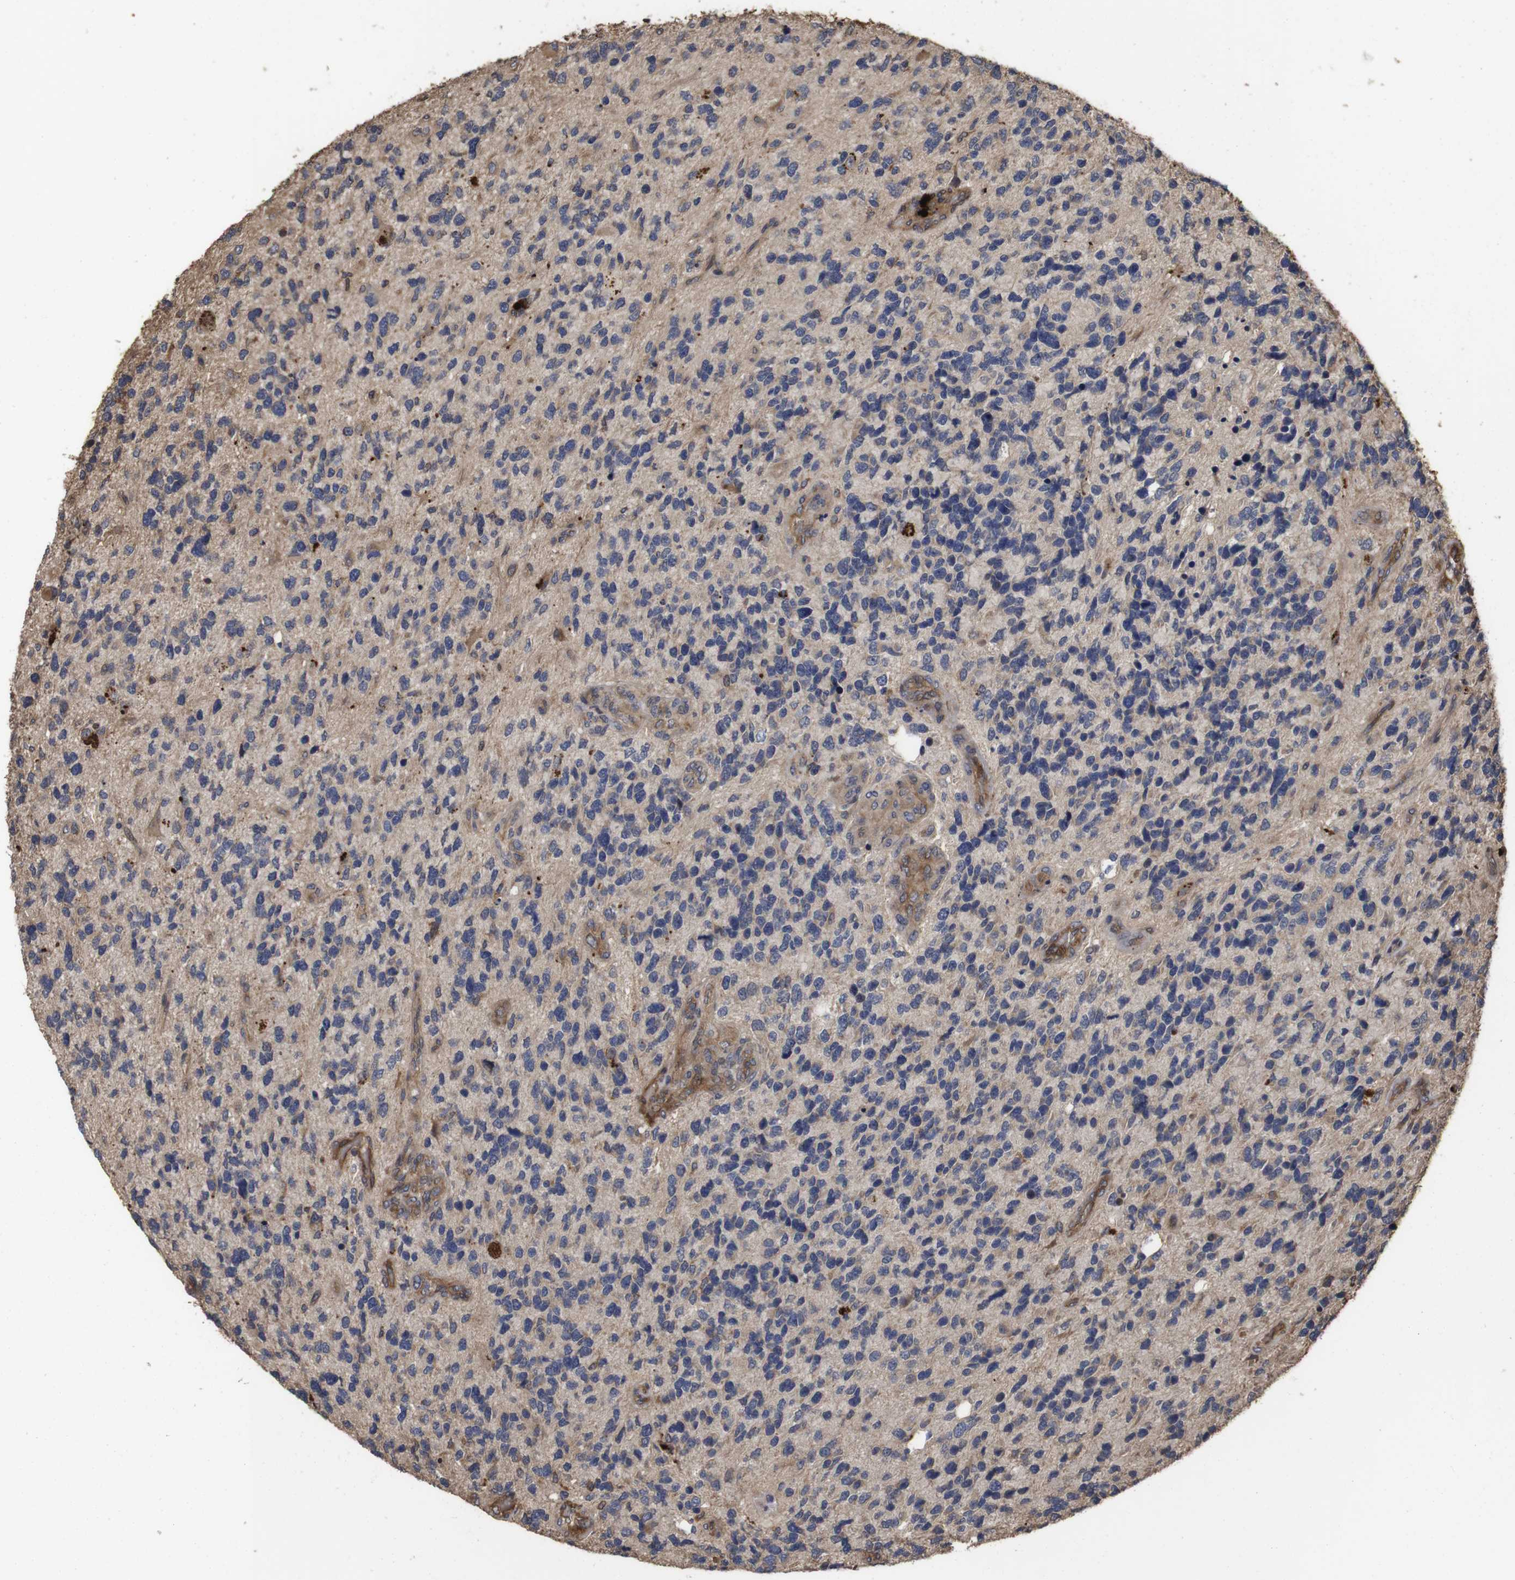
{"staining": {"intensity": "moderate", "quantity": "<25%", "location": "cytoplasmic/membranous"}, "tissue": "glioma", "cell_type": "Tumor cells", "image_type": "cancer", "snomed": [{"axis": "morphology", "description": "Glioma, malignant, High grade"}, {"axis": "topography", "description": "Brain"}], "caption": "Moderate cytoplasmic/membranous protein positivity is seen in approximately <25% of tumor cells in malignant glioma (high-grade).", "gene": "PTPN14", "patient": {"sex": "female", "age": 58}}